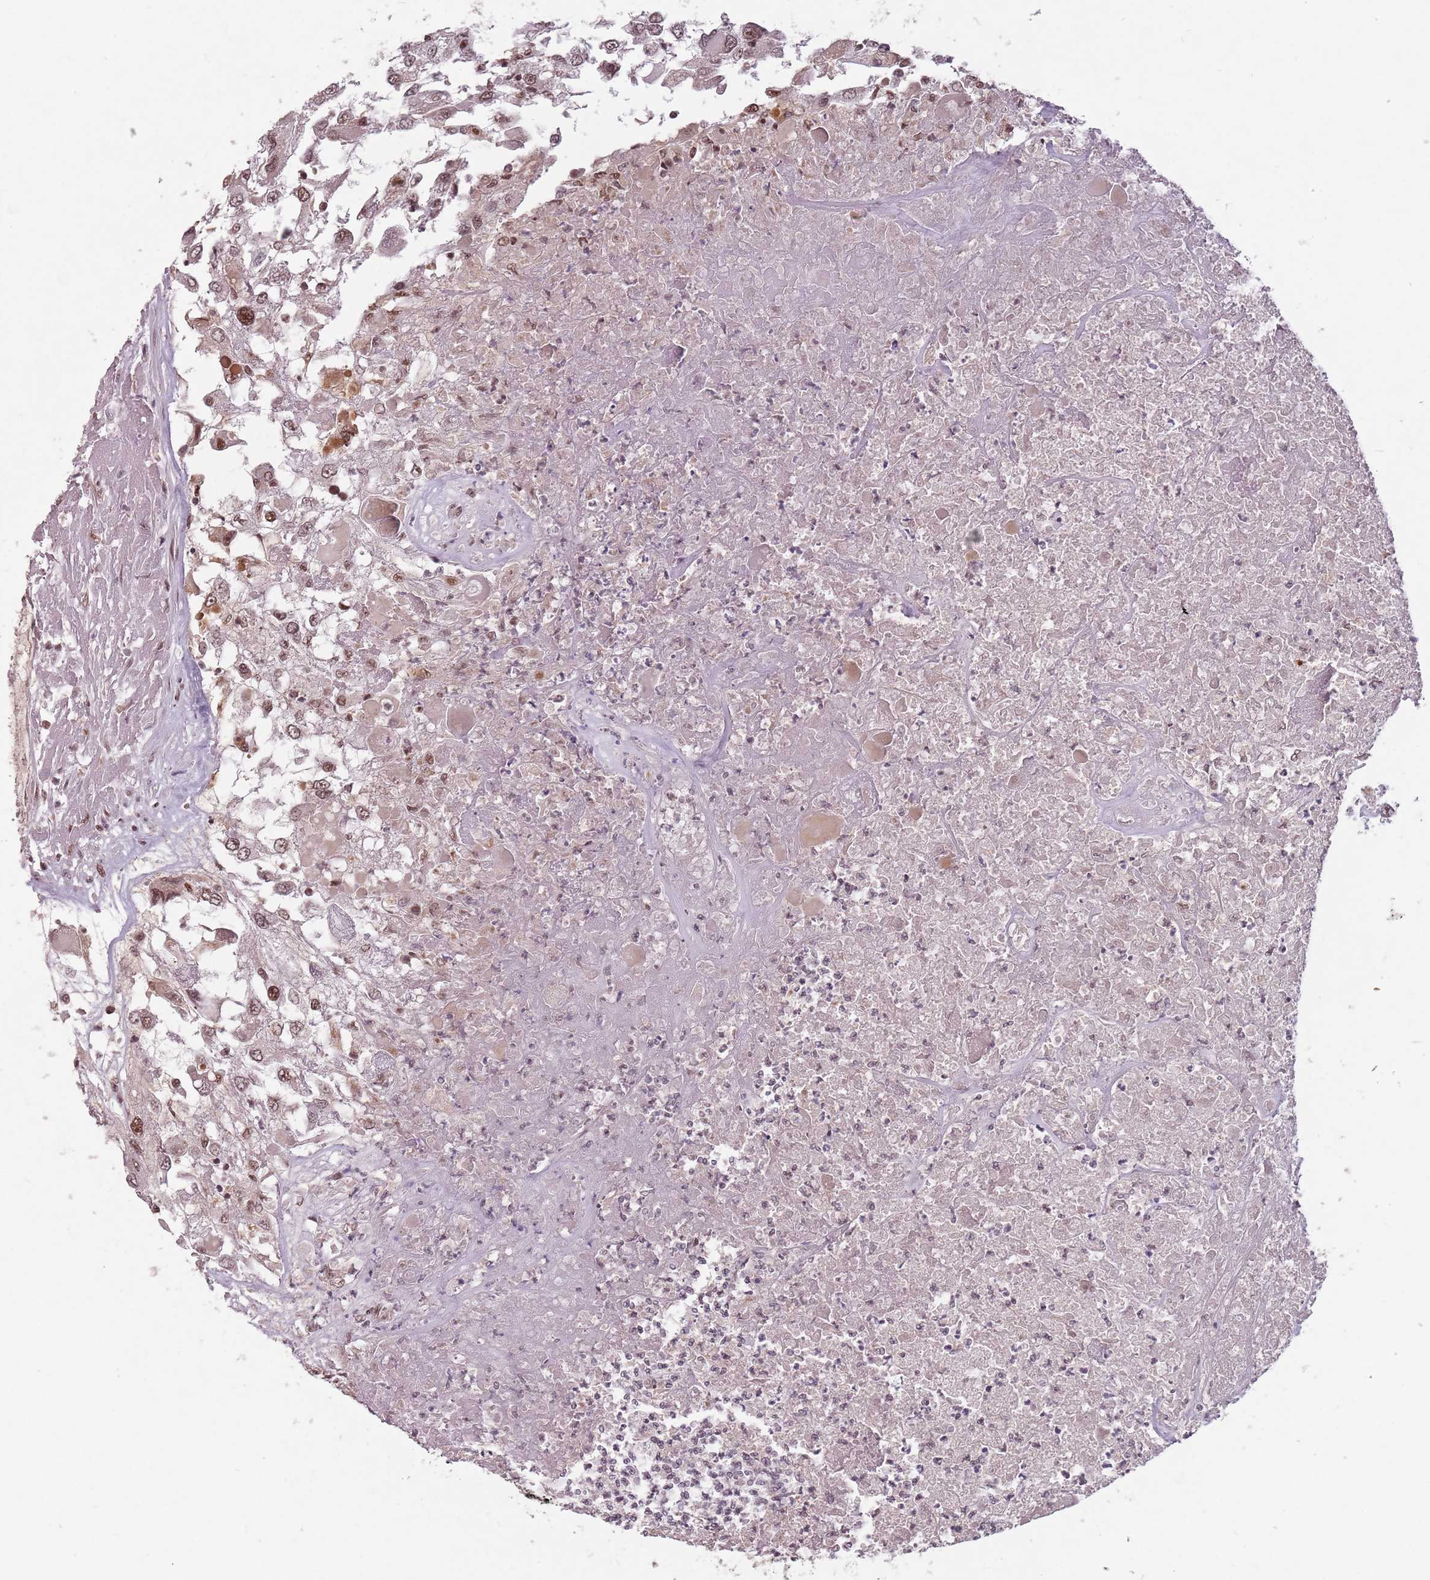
{"staining": {"intensity": "moderate", "quantity": ">75%", "location": "nuclear"}, "tissue": "renal cancer", "cell_type": "Tumor cells", "image_type": "cancer", "snomed": [{"axis": "morphology", "description": "Adenocarcinoma, NOS"}, {"axis": "topography", "description": "Kidney"}], "caption": "Moderate nuclear protein expression is present in about >75% of tumor cells in adenocarcinoma (renal).", "gene": "NCBP1", "patient": {"sex": "female", "age": 52}}